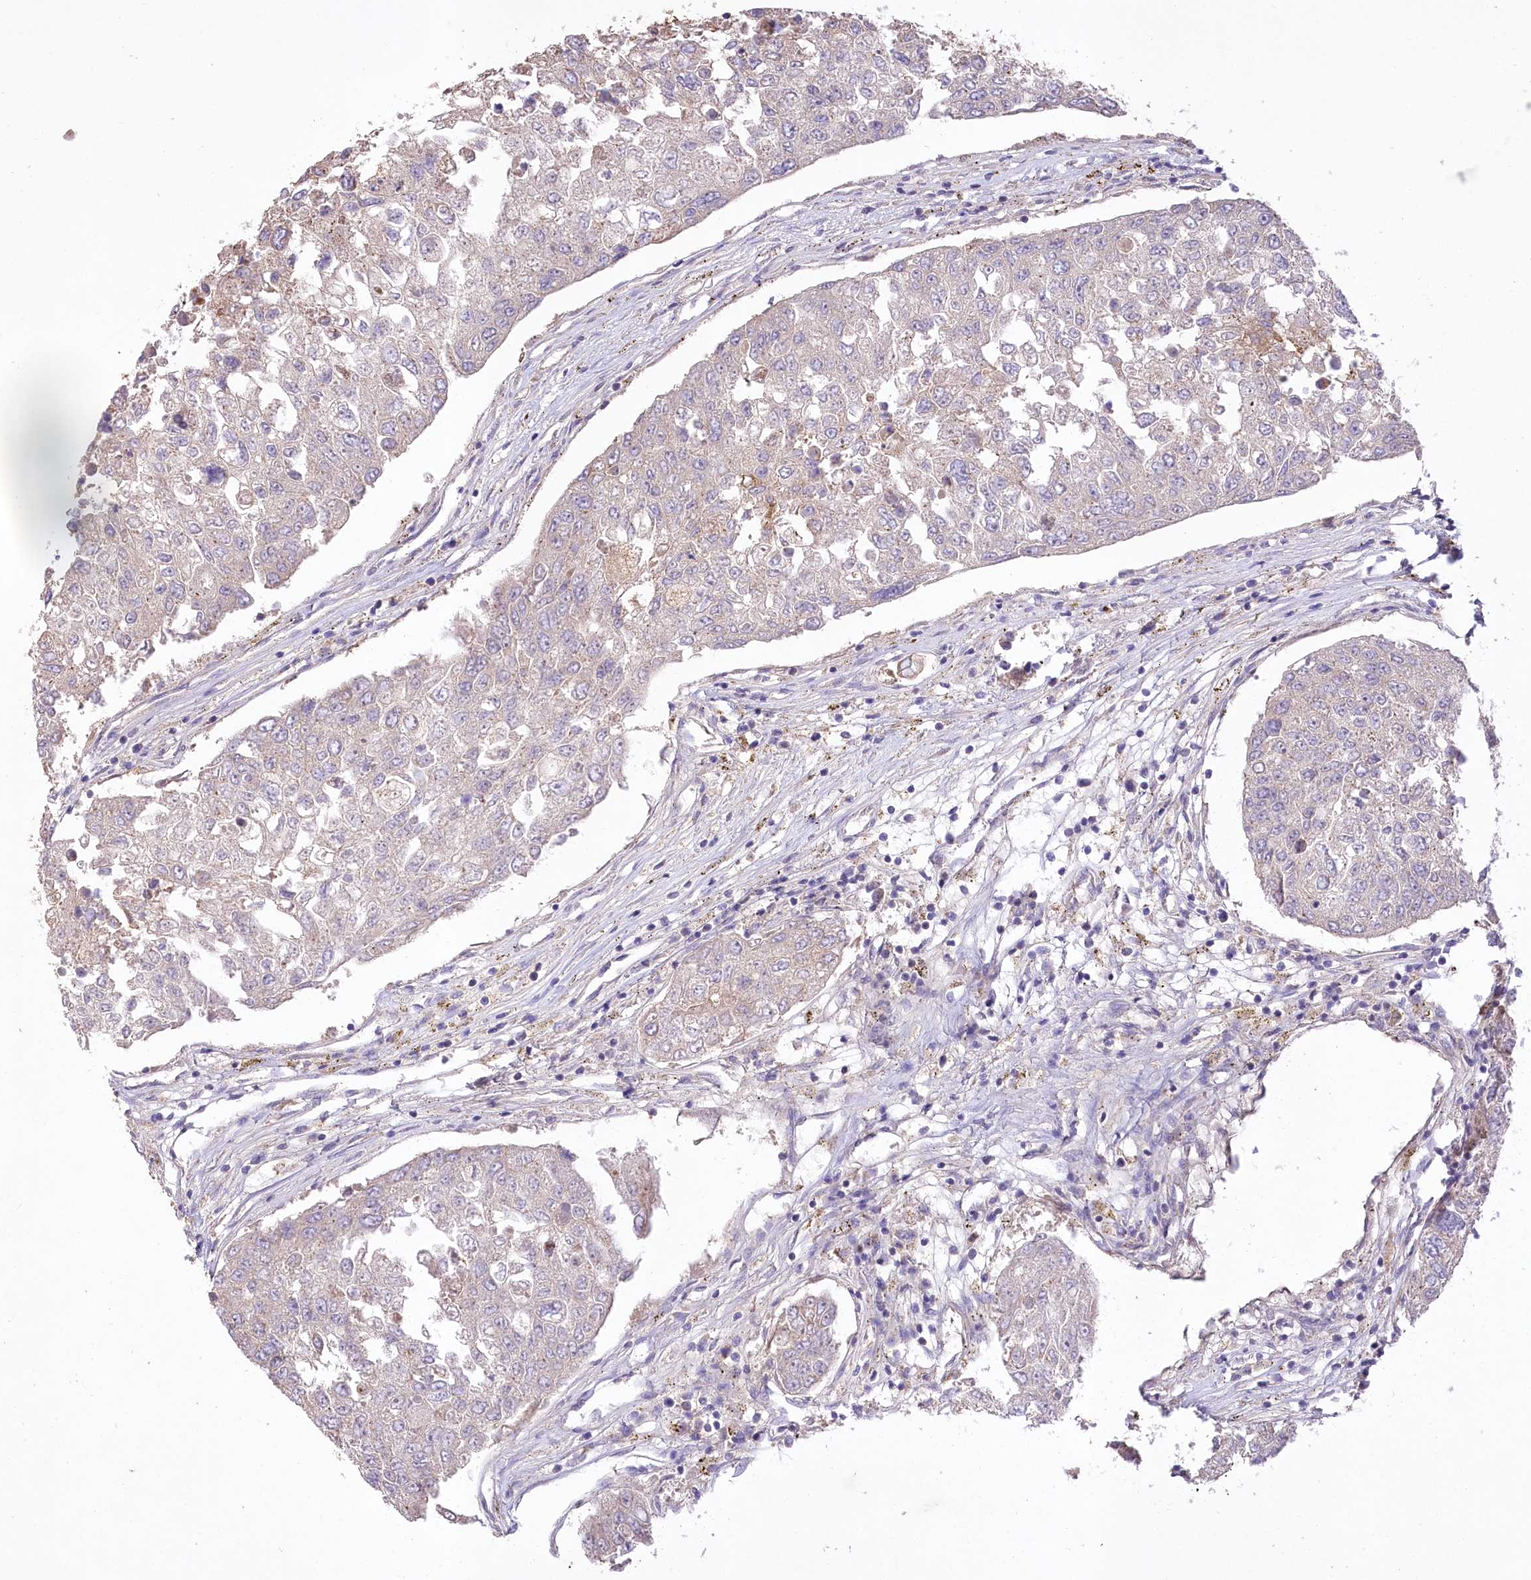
{"staining": {"intensity": "weak", "quantity": "<25%", "location": "cytoplasmic/membranous"}, "tissue": "urothelial cancer", "cell_type": "Tumor cells", "image_type": "cancer", "snomed": [{"axis": "morphology", "description": "Urothelial carcinoma, High grade"}, {"axis": "topography", "description": "Lymph node"}, {"axis": "topography", "description": "Urinary bladder"}], "caption": "Urothelial carcinoma (high-grade) stained for a protein using immunohistochemistry (IHC) demonstrates no staining tumor cells.", "gene": "PBLD", "patient": {"sex": "male", "age": 51}}